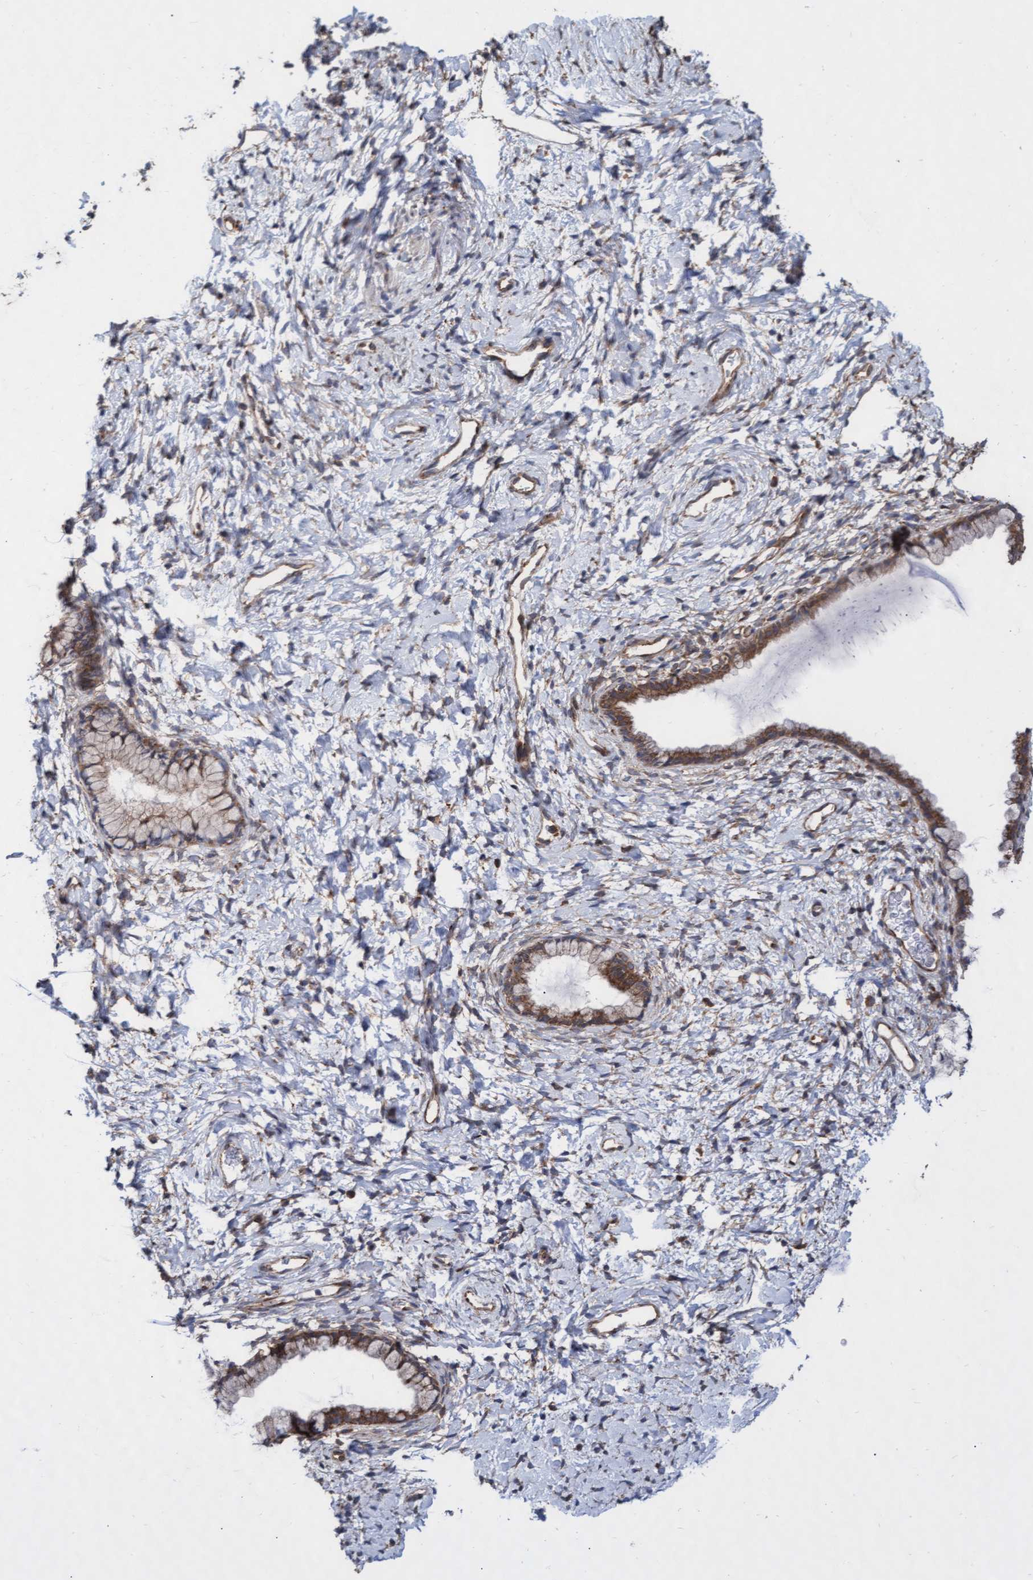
{"staining": {"intensity": "moderate", "quantity": ">75%", "location": "cytoplasmic/membranous"}, "tissue": "cervix", "cell_type": "Glandular cells", "image_type": "normal", "snomed": [{"axis": "morphology", "description": "Normal tissue, NOS"}, {"axis": "topography", "description": "Cervix"}], "caption": "Protein expression analysis of normal cervix demonstrates moderate cytoplasmic/membranous positivity in approximately >75% of glandular cells.", "gene": "ABCF2", "patient": {"sex": "female", "age": 72}}